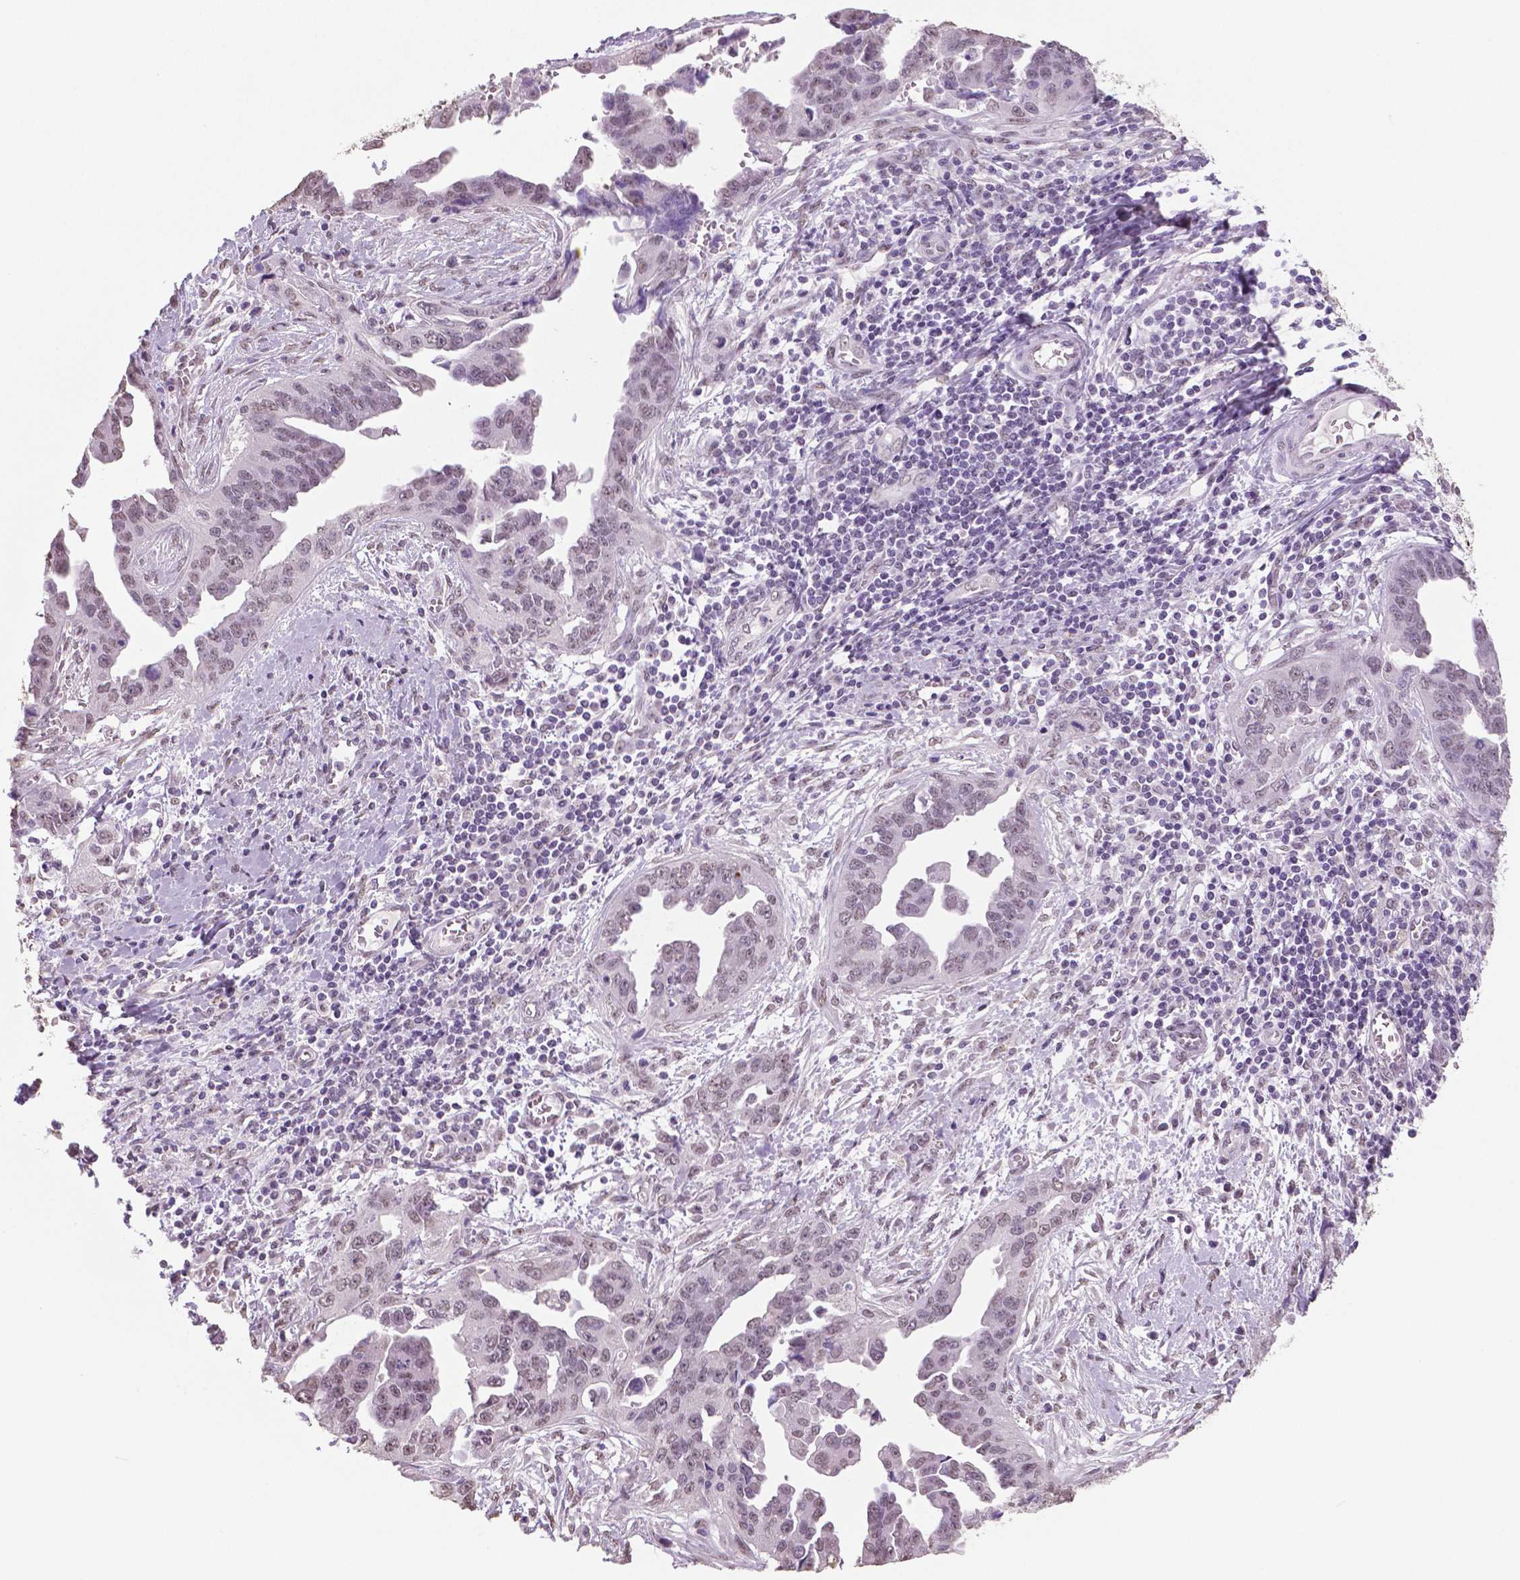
{"staining": {"intensity": "negative", "quantity": "none", "location": "none"}, "tissue": "ovarian cancer", "cell_type": "Tumor cells", "image_type": "cancer", "snomed": [{"axis": "morphology", "description": "Cystadenocarcinoma, serous, NOS"}, {"axis": "topography", "description": "Ovary"}], "caption": "Tumor cells are negative for protein expression in human serous cystadenocarcinoma (ovarian). (Immunohistochemistry (ihc), brightfield microscopy, high magnification).", "gene": "IGF2BP1", "patient": {"sex": "female", "age": 75}}